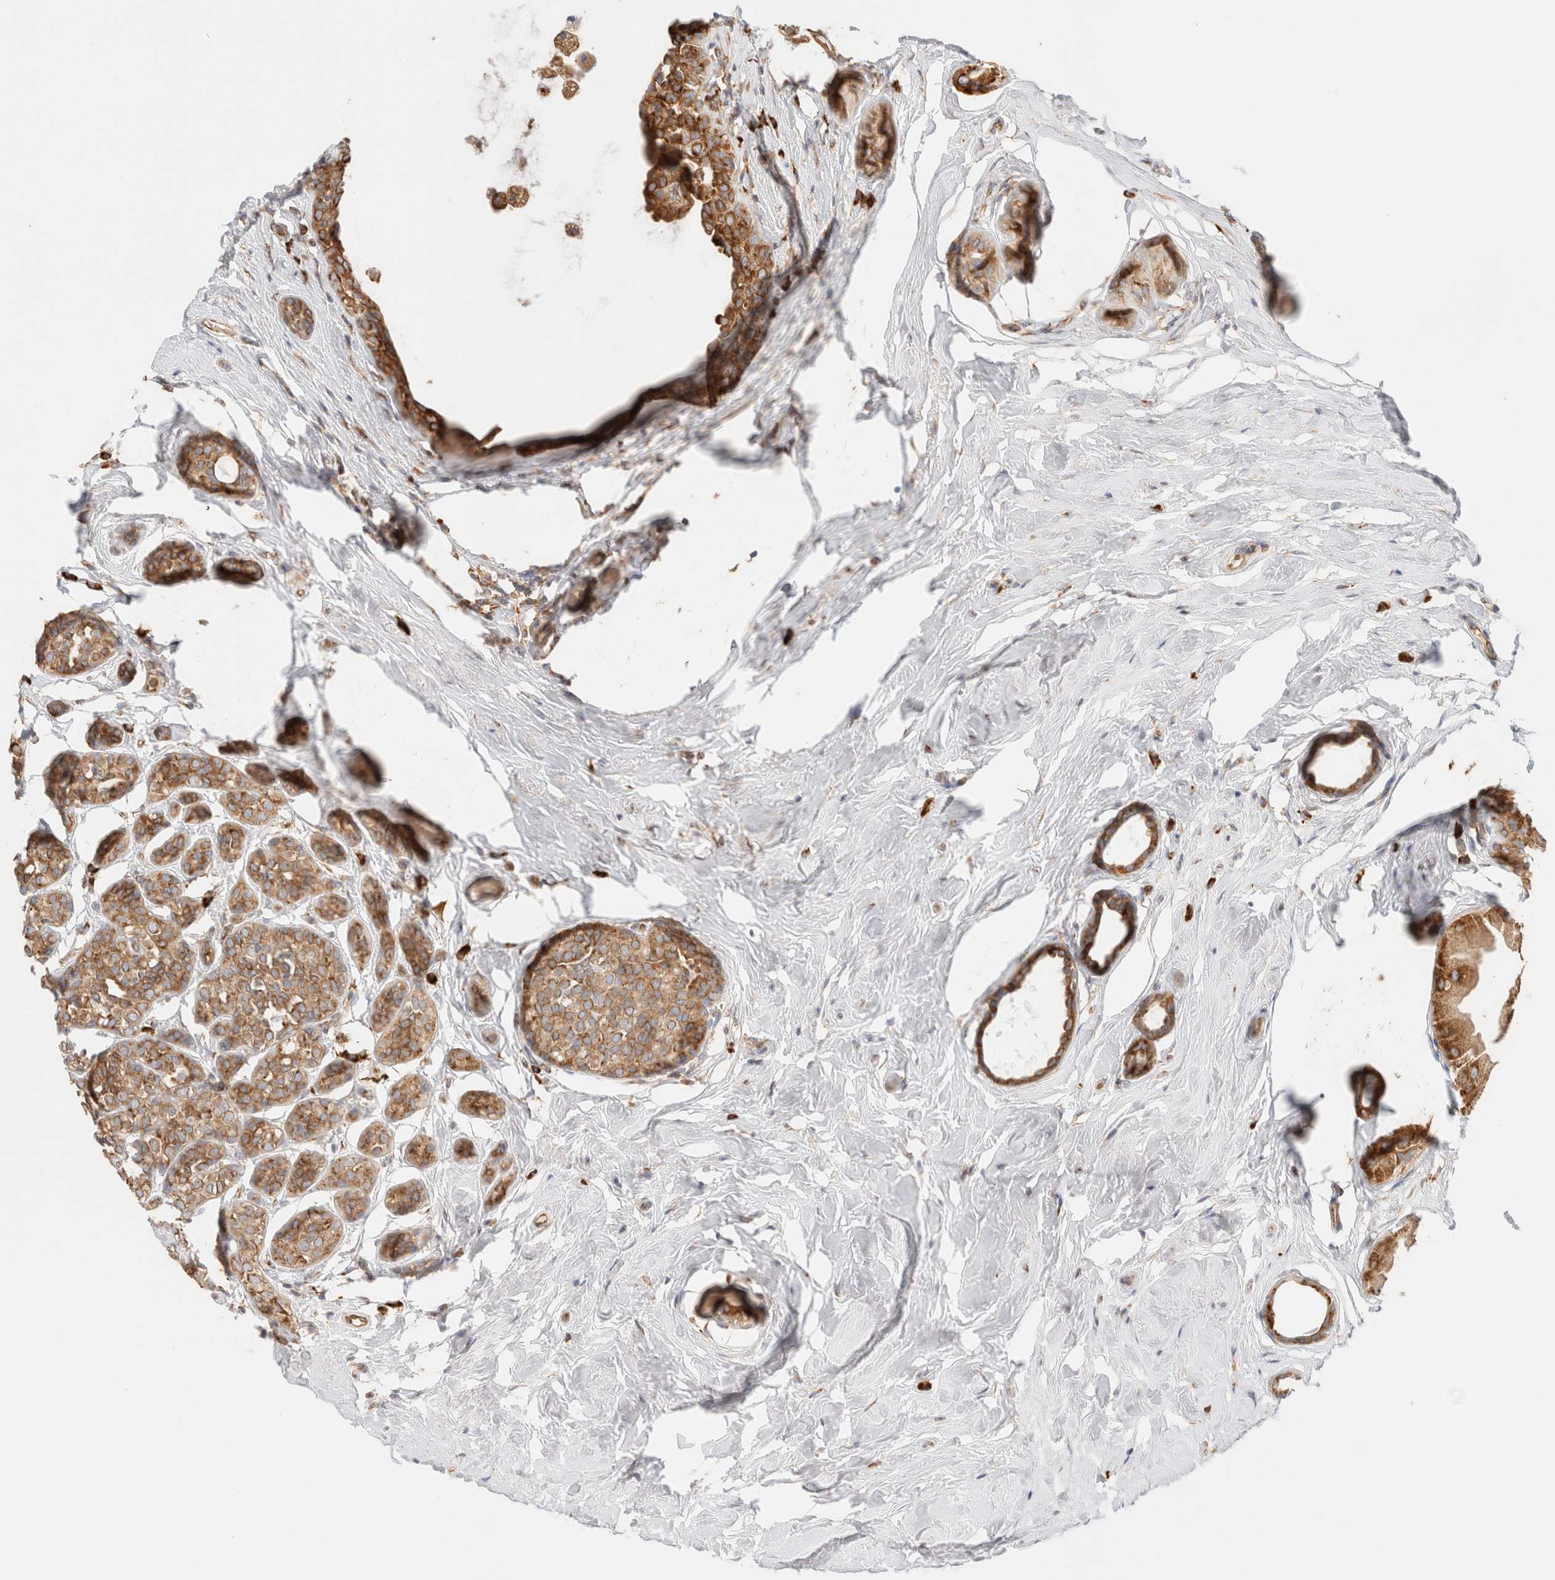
{"staining": {"intensity": "moderate", "quantity": ">75%", "location": "cytoplasmic/membranous"}, "tissue": "breast cancer", "cell_type": "Tumor cells", "image_type": "cancer", "snomed": [{"axis": "morphology", "description": "Duct carcinoma"}, {"axis": "topography", "description": "Breast"}], "caption": "Protein staining reveals moderate cytoplasmic/membranous positivity in approximately >75% of tumor cells in breast cancer.", "gene": "ZC2HC1A", "patient": {"sex": "female", "age": 55}}